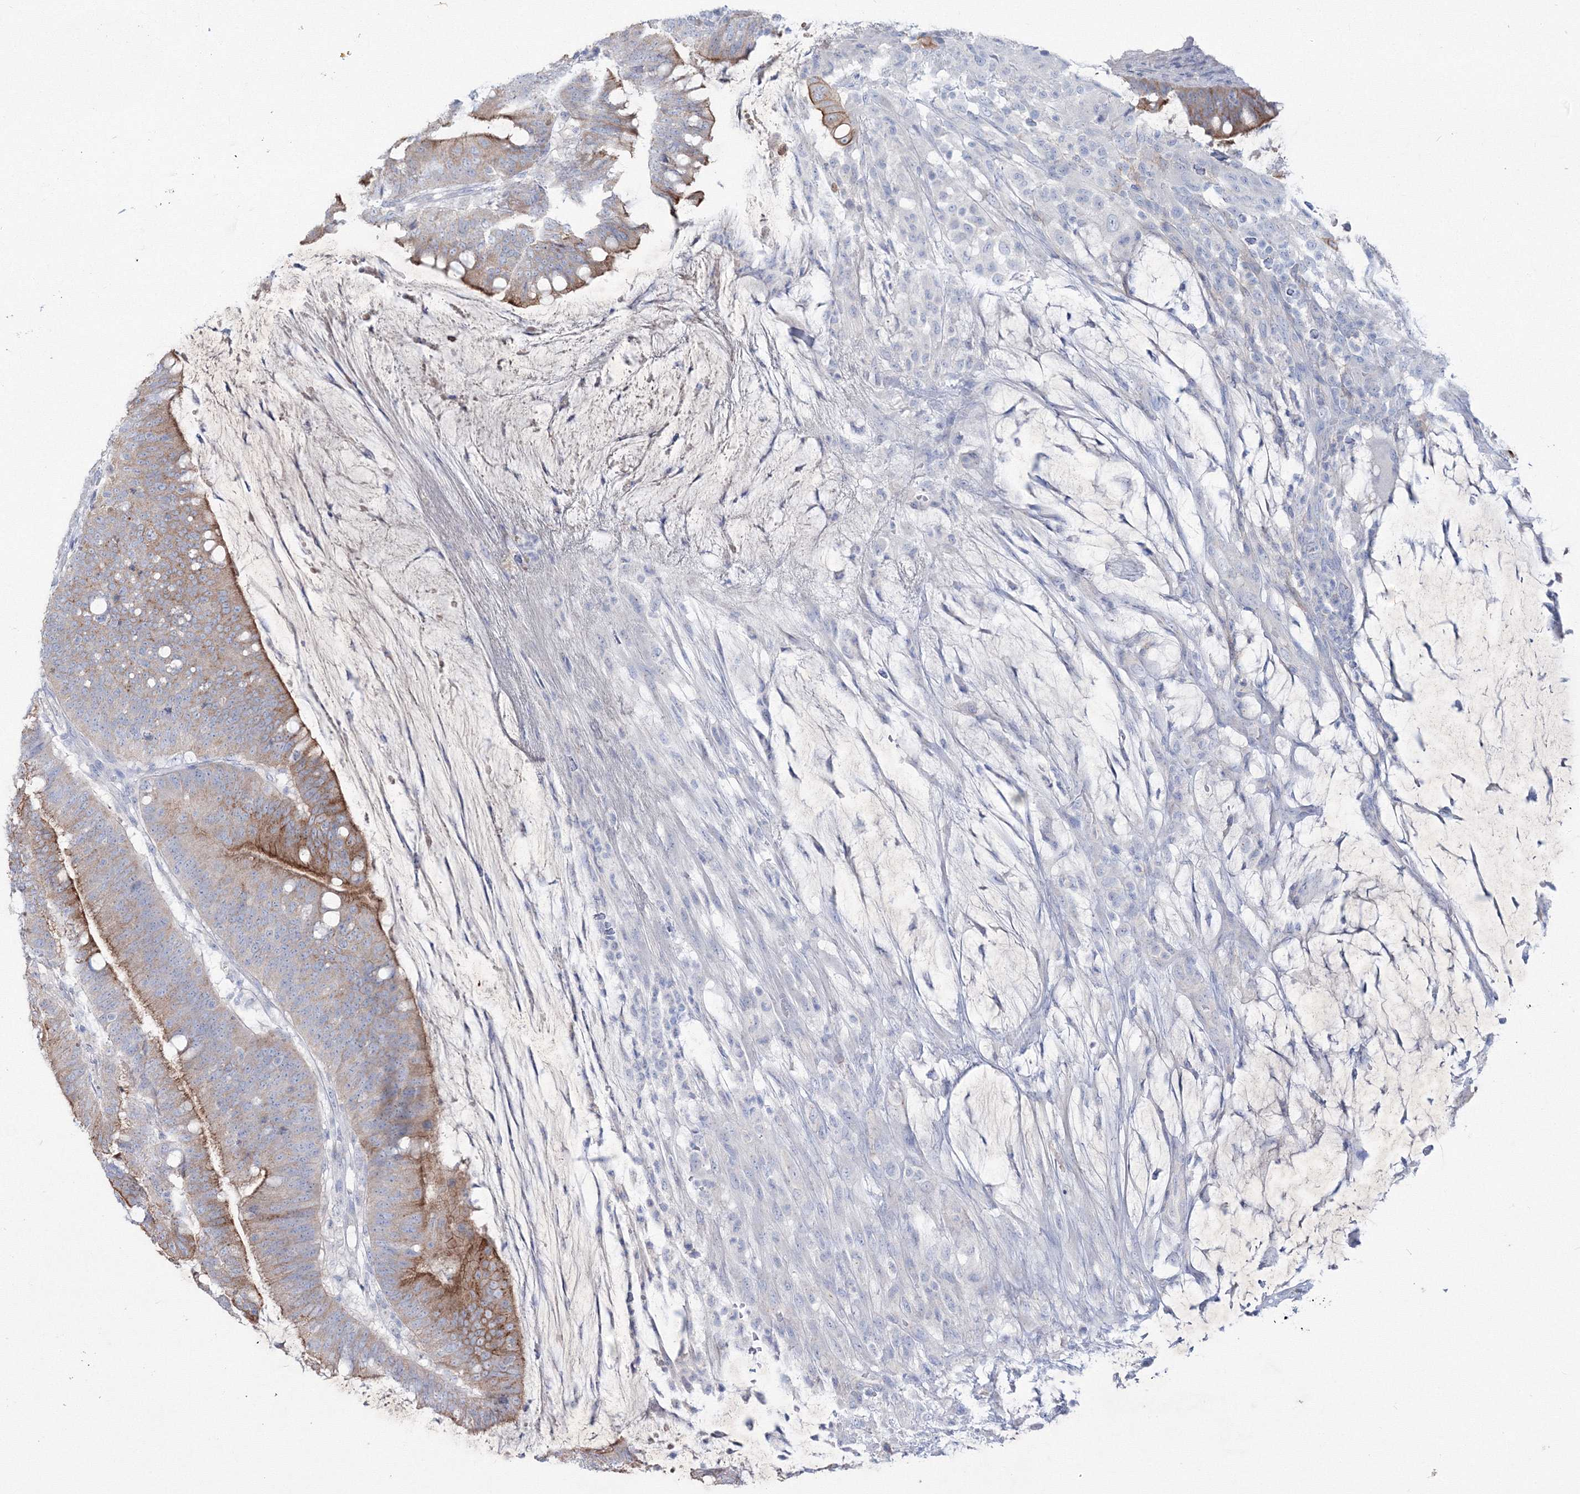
{"staining": {"intensity": "moderate", "quantity": "25%-75%", "location": "cytoplasmic/membranous"}, "tissue": "colorectal cancer", "cell_type": "Tumor cells", "image_type": "cancer", "snomed": [{"axis": "morphology", "description": "Adenocarcinoma, NOS"}, {"axis": "topography", "description": "Colon"}], "caption": "Immunohistochemical staining of human adenocarcinoma (colorectal) exhibits moderate cytoplasmic/membranous protein expression in about 25%-75% of tumor cells.", "gene": "TMEM139", "patient": {"sex": "female", "age": 66}}